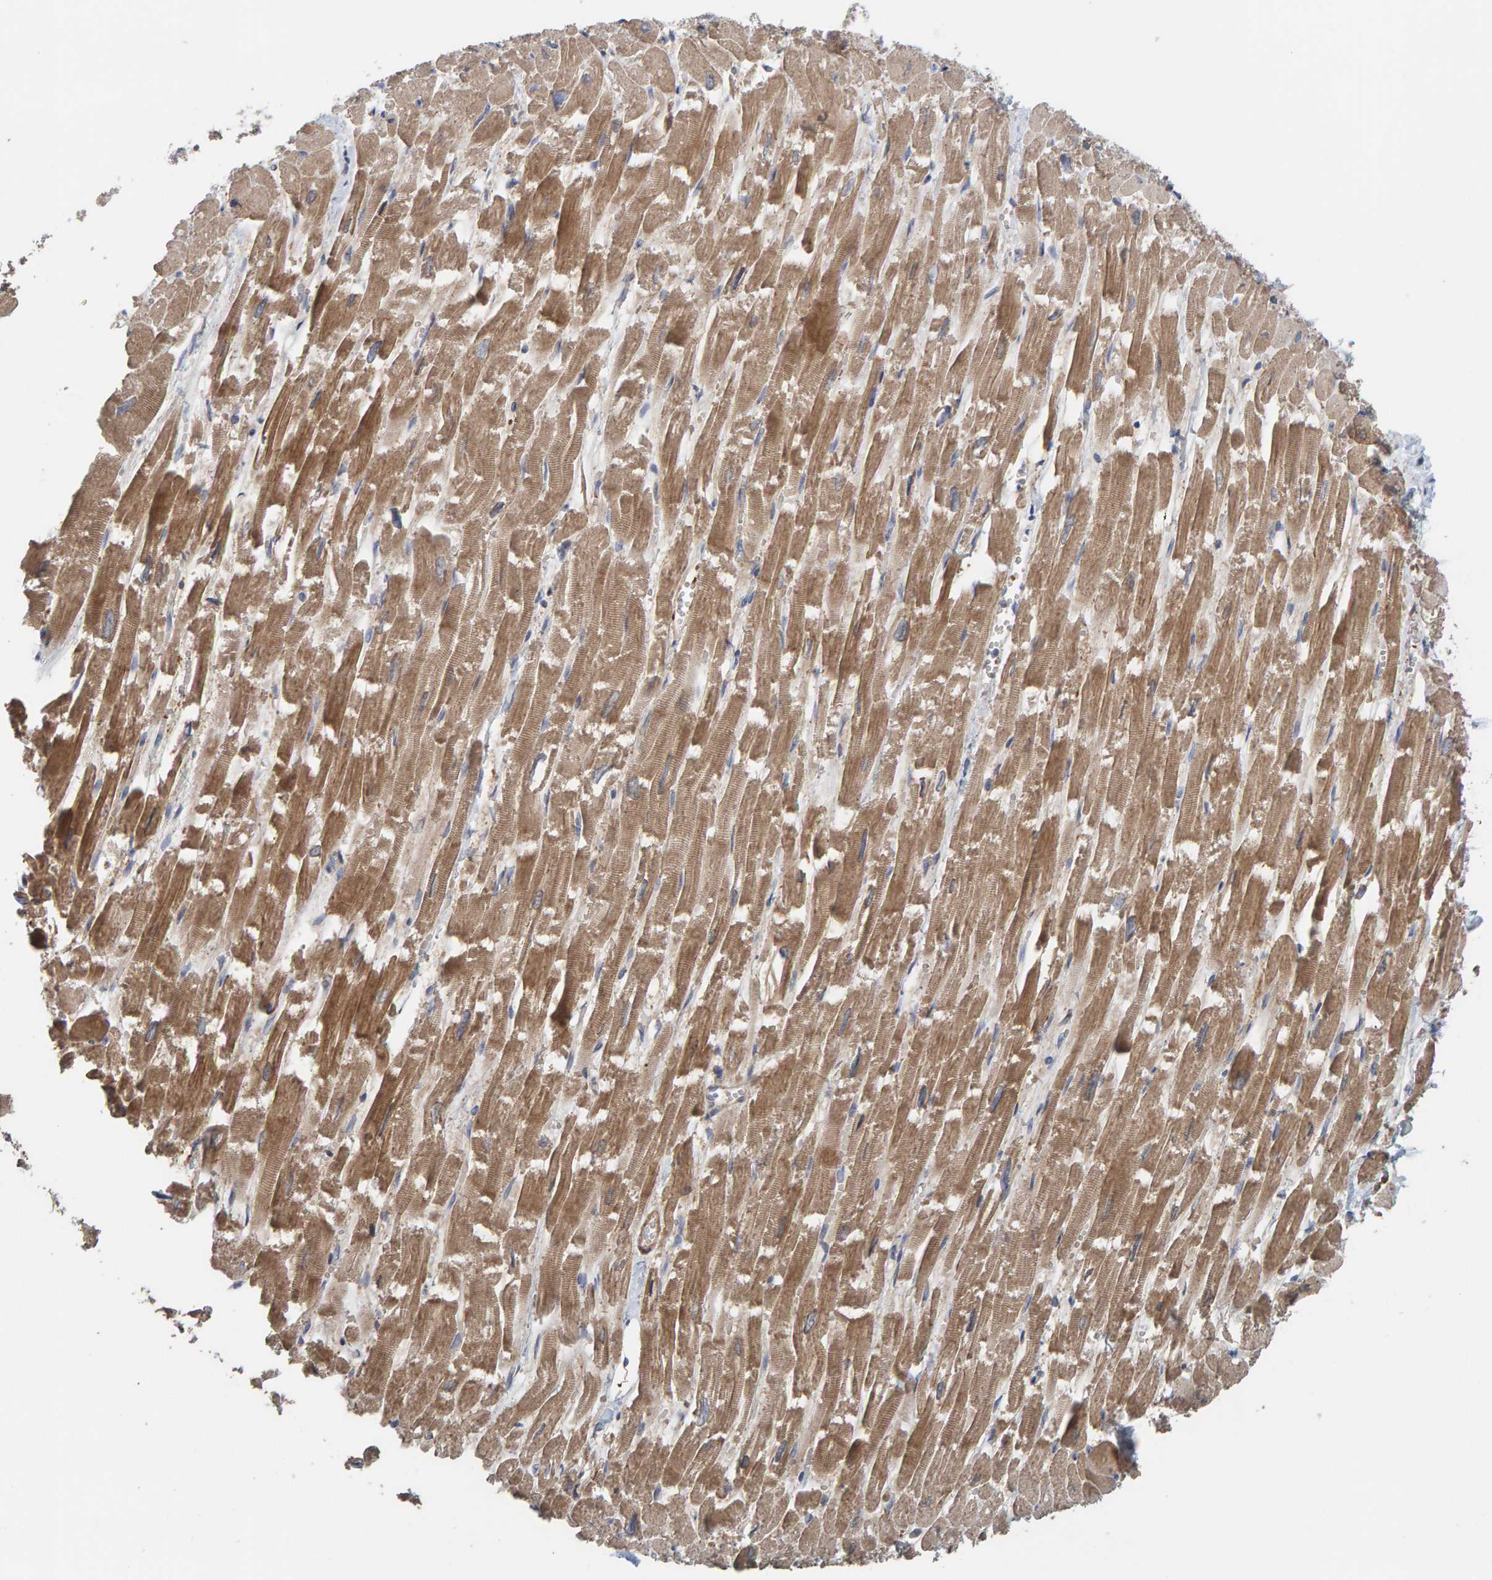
{"staining": {"intensity": "moderate", "quantity": ">75%", "location": "cytoplasmic/membranous"}, "tissue": "heart muscle", "cell_type": "Cardiomyocytes", "image_type": "normal", "snomed": [{"axis": "morphology", "description": "Normal tissue, NOS"}, {"axis": "topography", "description": "Heart"}], "caption": "An image of heart muscle stained for a protein demonstrates moderate cytoplasmic/membranous brown staining in cardiomyocytes. (Brightfield microscopy of DAB IHC at high magnification).", "gene": "UBAP1", "patient": {"sex": "male", "age": 54}}